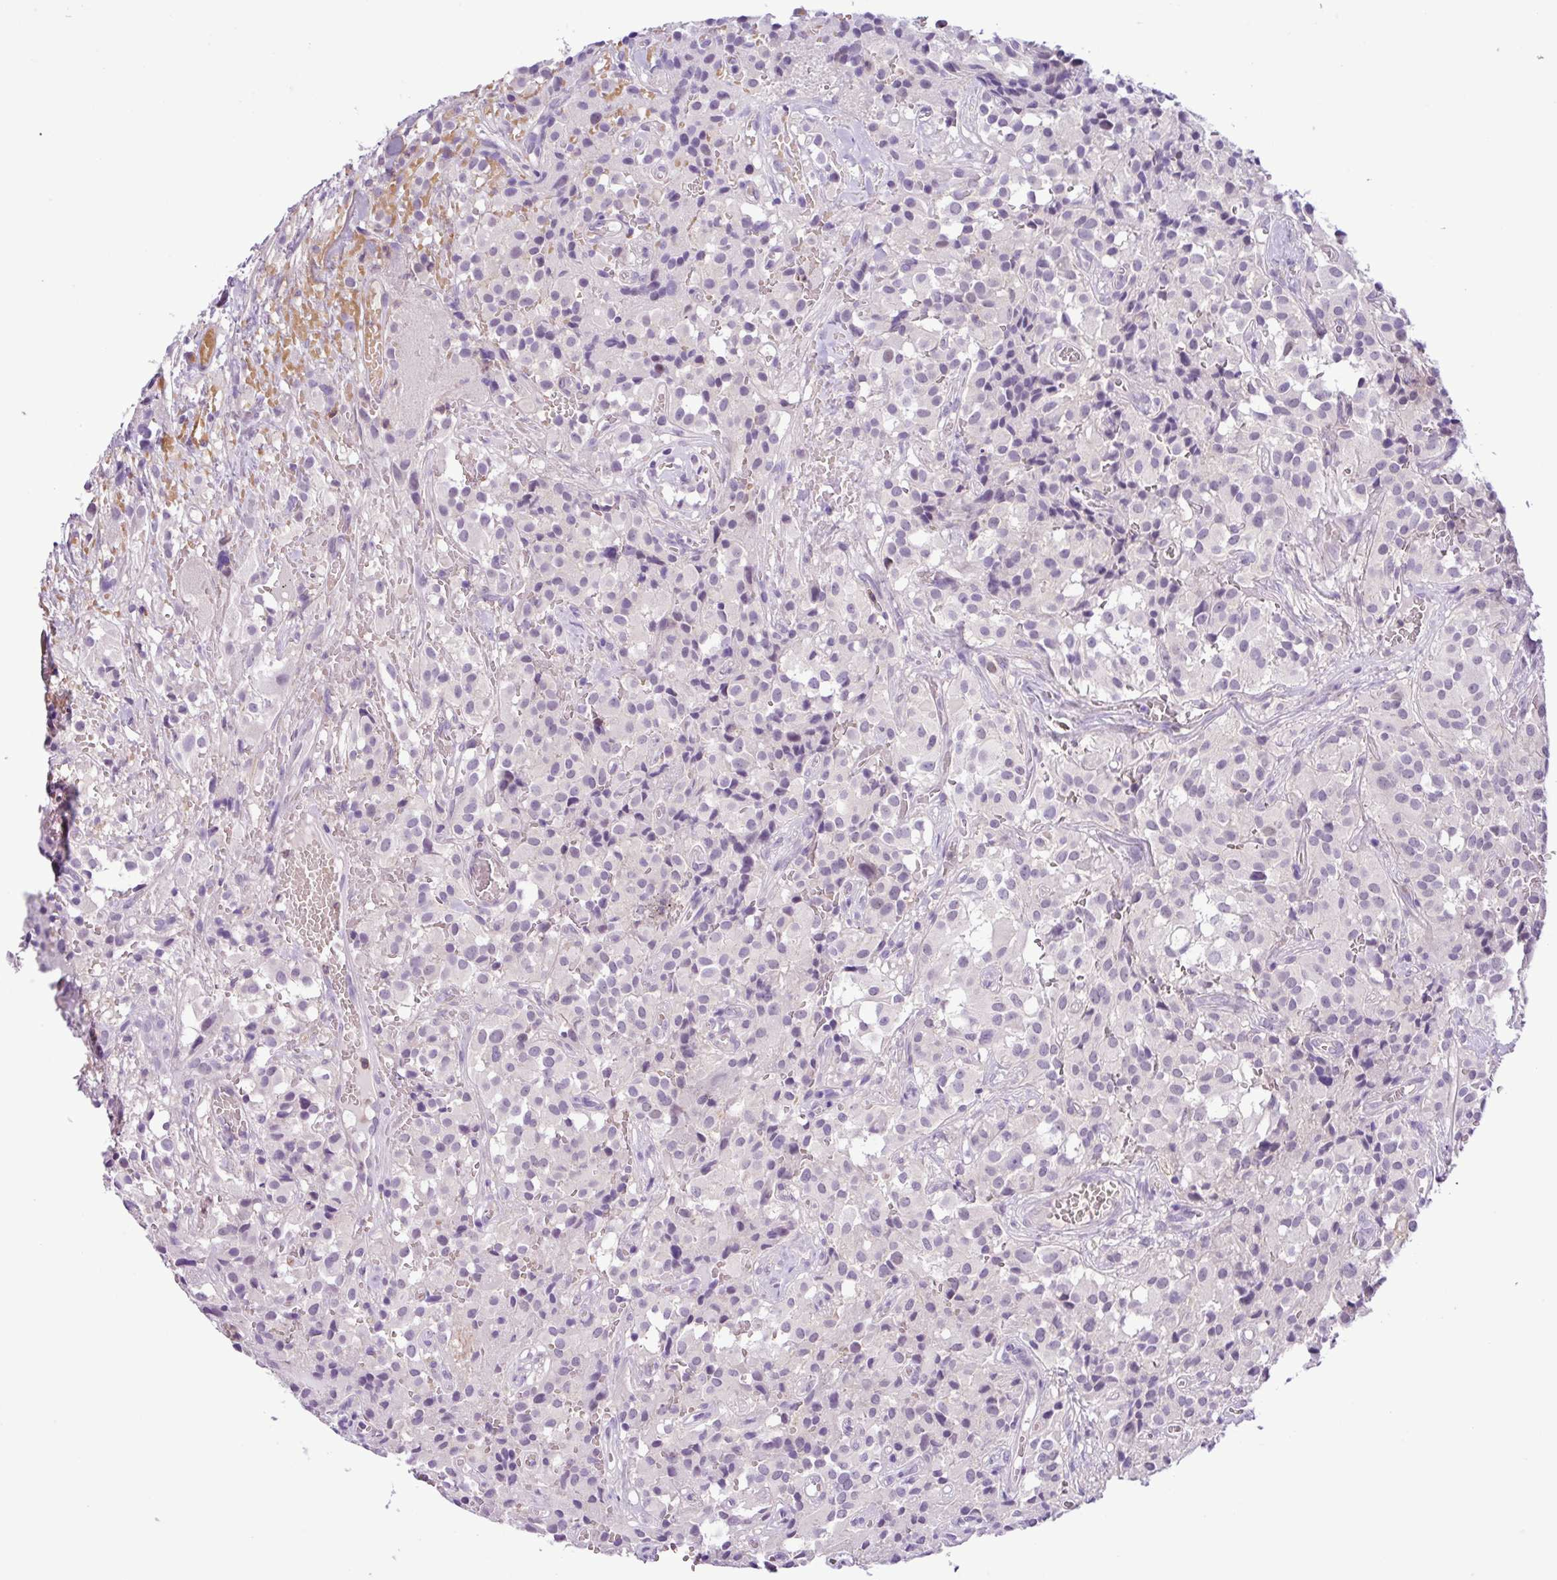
{"staining": {"intensity": "negative", "quantity": "none", "location": "none"}, "tissue": "glioma", "cell_type": "Tumor cells", "image_type": "cancer", "snomed": [{"axis": "morphology", "description": "Glioma, malignant, Low grade"}, {"axis": "topography", "description": "Brain"}], "caption": "Immunohistochemistry (IHC) photomicrograph of human glioma stained for a protein (brown), which exhibits no expression in tumor cells. (Immunohistochemistry (IHC), brightfield microscopy, high magnification).", "gene": "TONSL", "patient": {"sex": "male", "age": 42}}